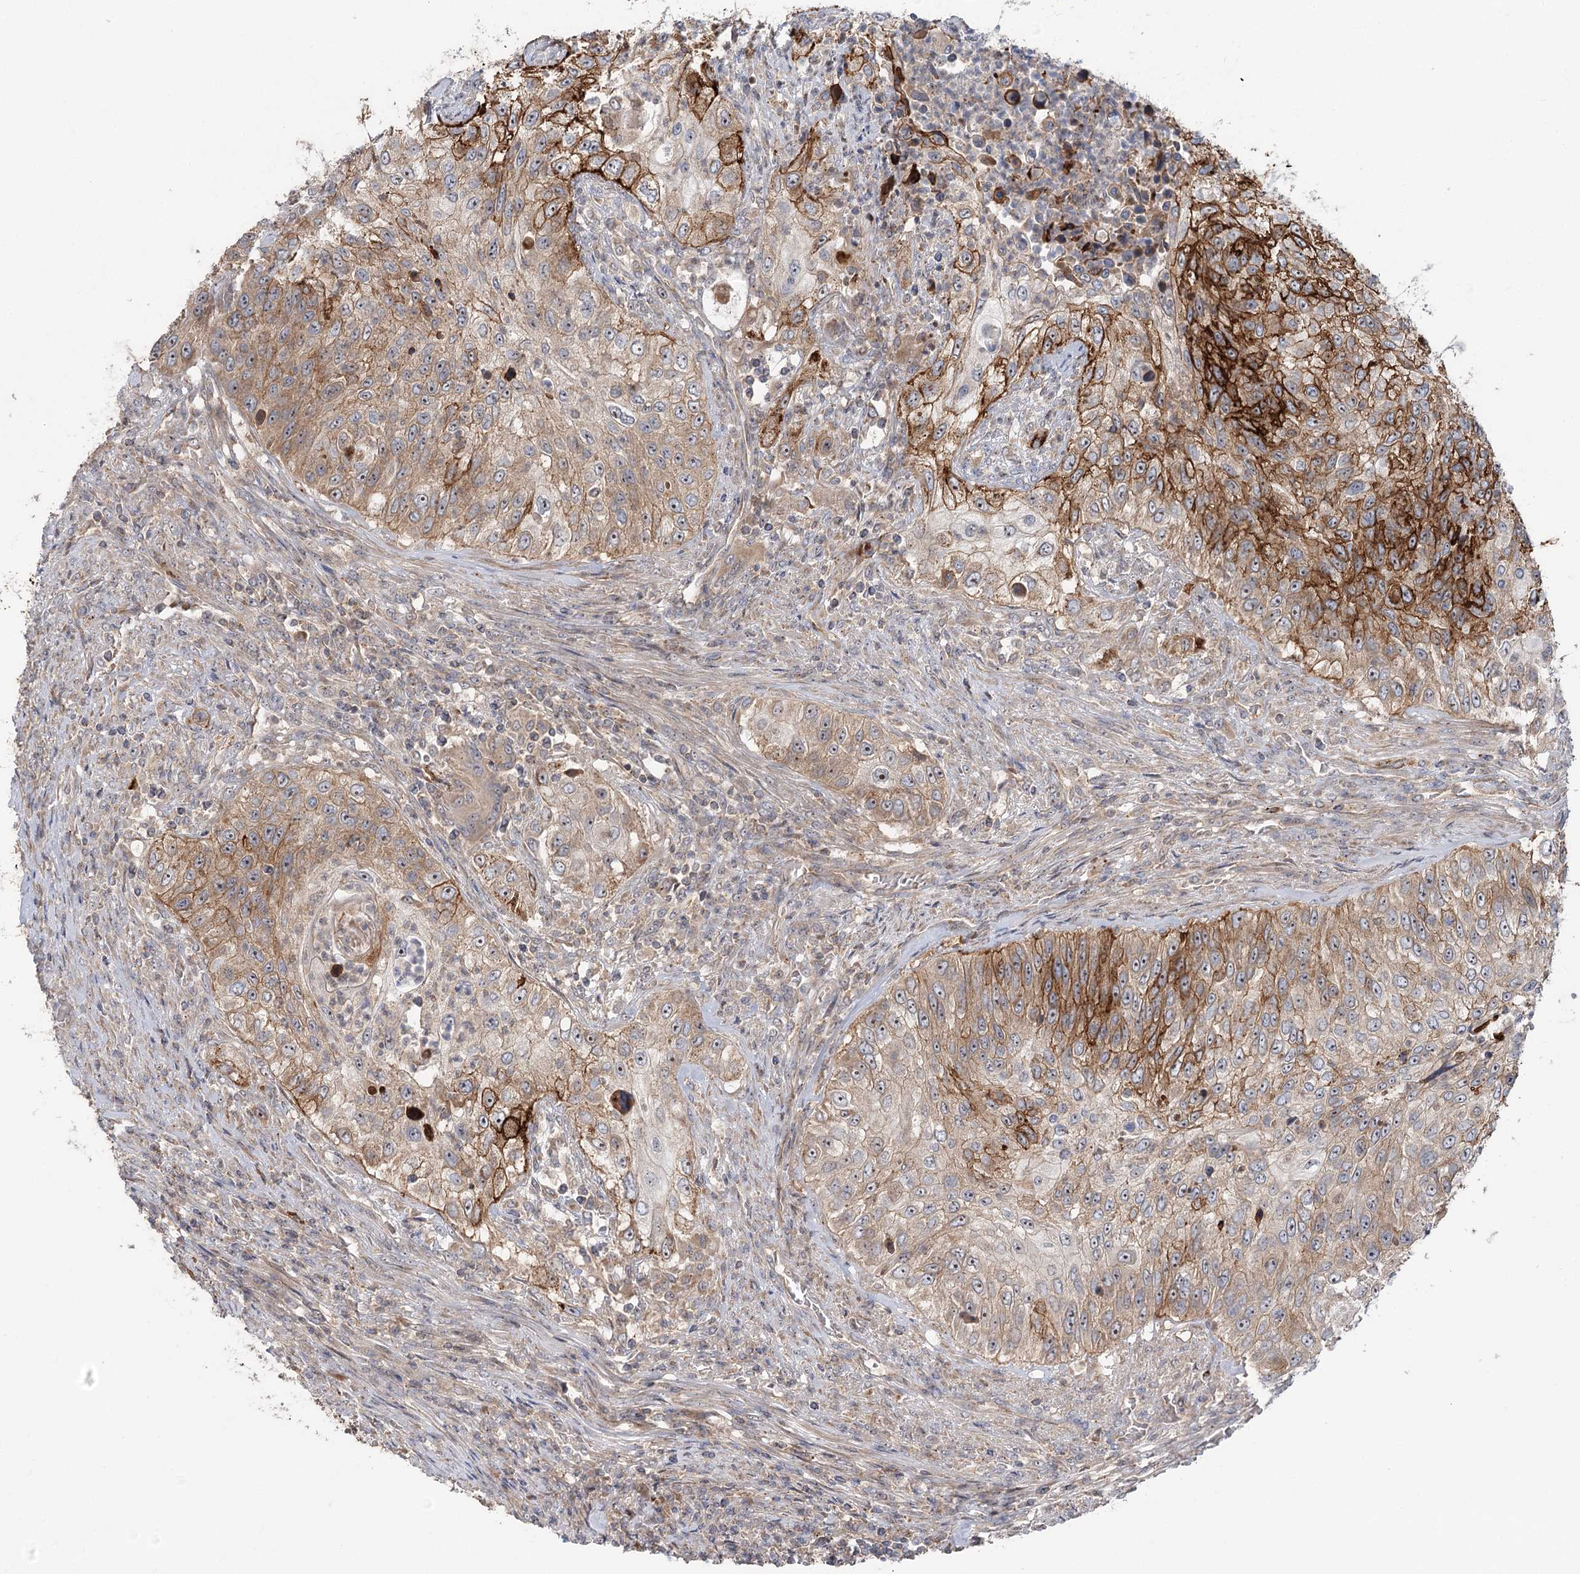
{"staining": {"intensity": "strong", "quantity": "25%-75%", "location": "cytoplasmic/membranous"}, "tissue": "urothelial cancer", "cell_type": "Tumor cells", "image_type": "cancer", "snomed": [{"axis": "morphology", "description": "Urothelial carcinoma, High grade"}, {"axis": "topography", "description": "Urinary bladder"}], "caption": "Urothelial carcinoma (high-grade) stained for a protein (brown) shows strong cytoplasmic/membranous positive expression in approximately 25%-75% of tumor cells.", "gene": "RAPGEF6", "patient": {"sex": "female", "age": 60}}